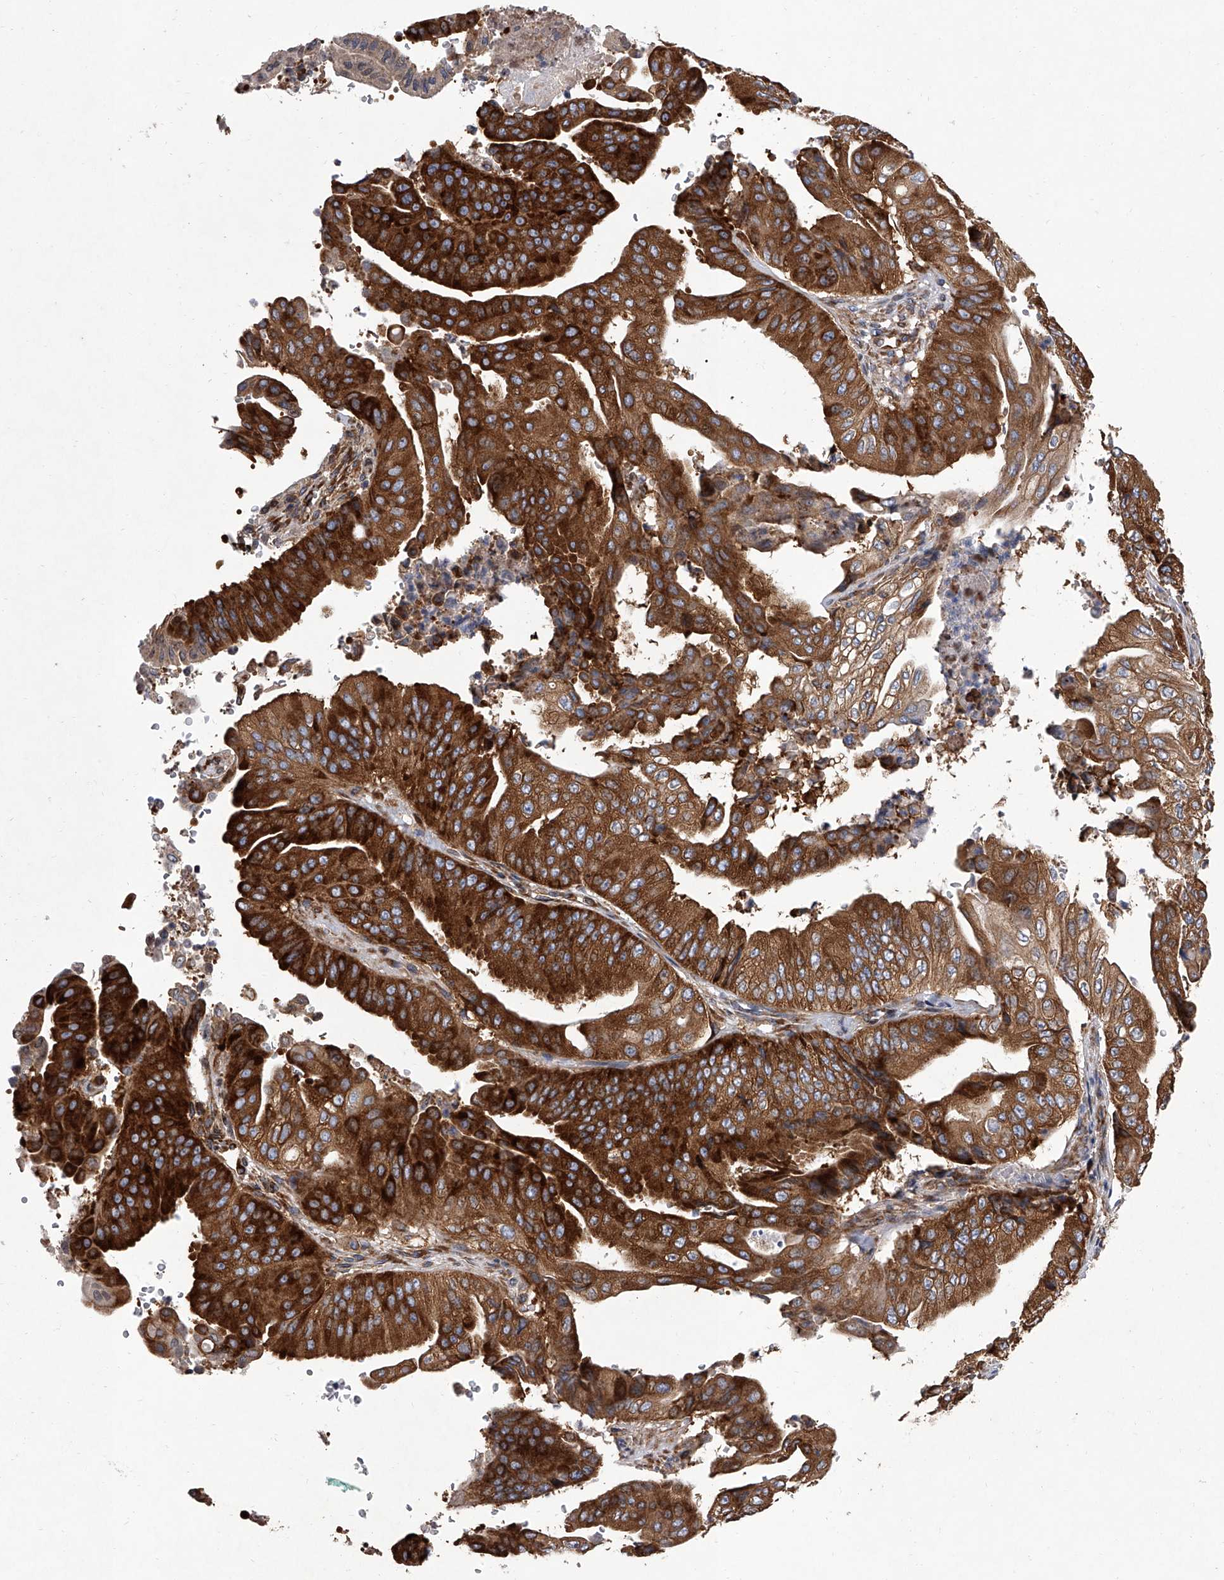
{"staining": {"intensity": "strong", "quantity": ">75%", "location": "cytoplasmic/membranous"}, "tissue": "pancreatic cancer", "cell_type": "Tumor cells", "image_type": "cancer", "snomed": [{"axis": "morphology", "description": "Adenocarcinoma, NOS"}, {"axis": "topography", "description": "Pancreas"}], "caption": "The immunohistochemical stain shows strong cytoplasmic/membranous positivity in tumor cells of pancreatic cancer tissue.", "gene": "EIF2S2", "patient": {"sex": "female", "age": 77}}